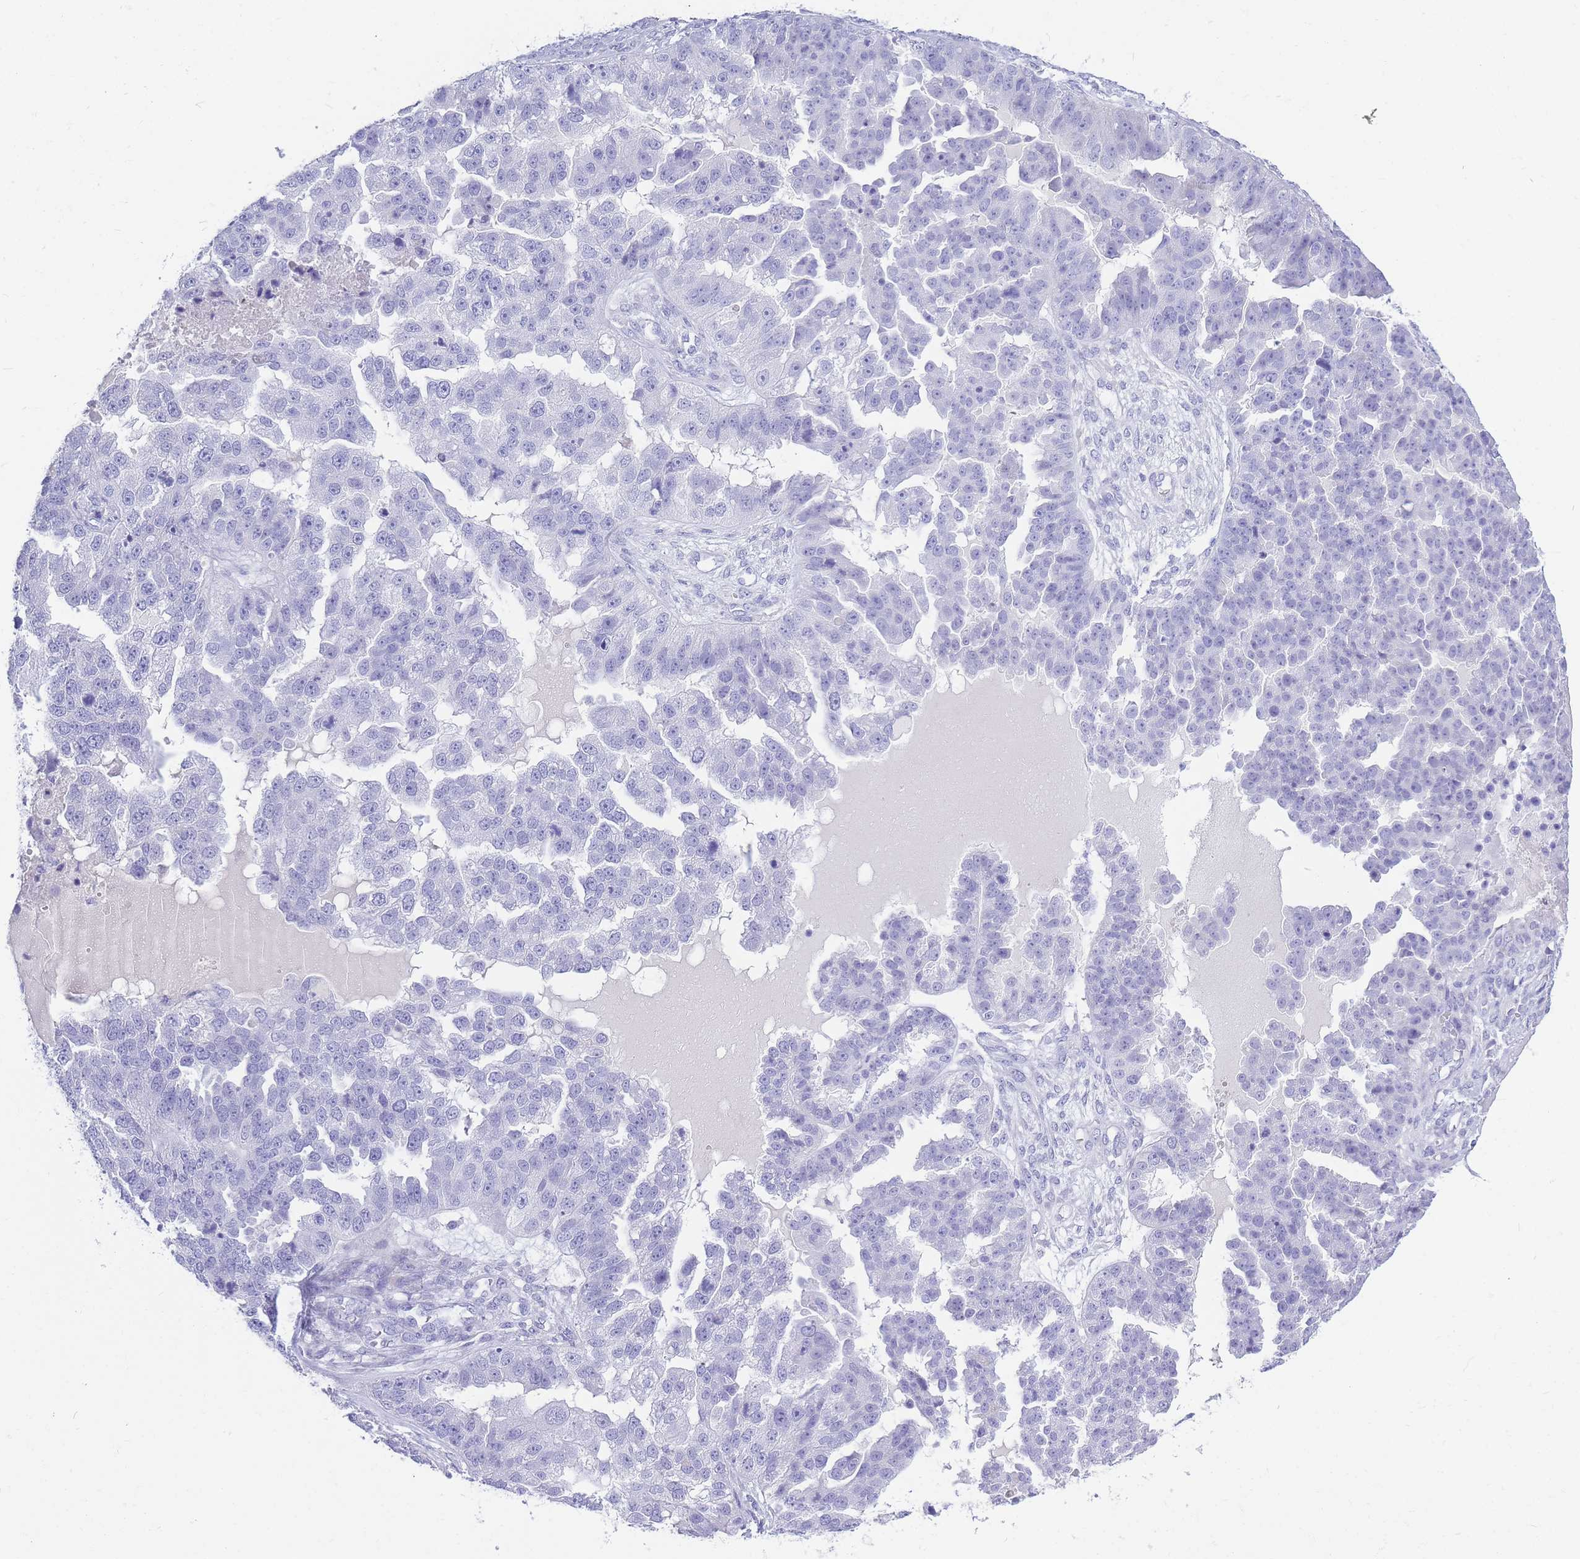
{"staining": {"intensity": "negative", "quantity": "none", "location": "none"}, "tissue": "ovarian cancer", "cell_type": "Tumor cells", "image_type": "cancer", "snomed": [{"axis": "morphology", "description": "Cystadenocarcinoma, serous, NOS"}, {"axis": "topography", "description": "Ovary"}], "caption": "Immunohistochemistry (IHC) image of neoplastic tissue: human serous cystadenocarcinoma (ovarian) stained with DAB exhibits no significant protein positivity in tumor cells. (Brightfield microscopy of DAB IHC at high magnification).", "gene": "ZFP62", "patient": {"sex": "female", "age": 58}}